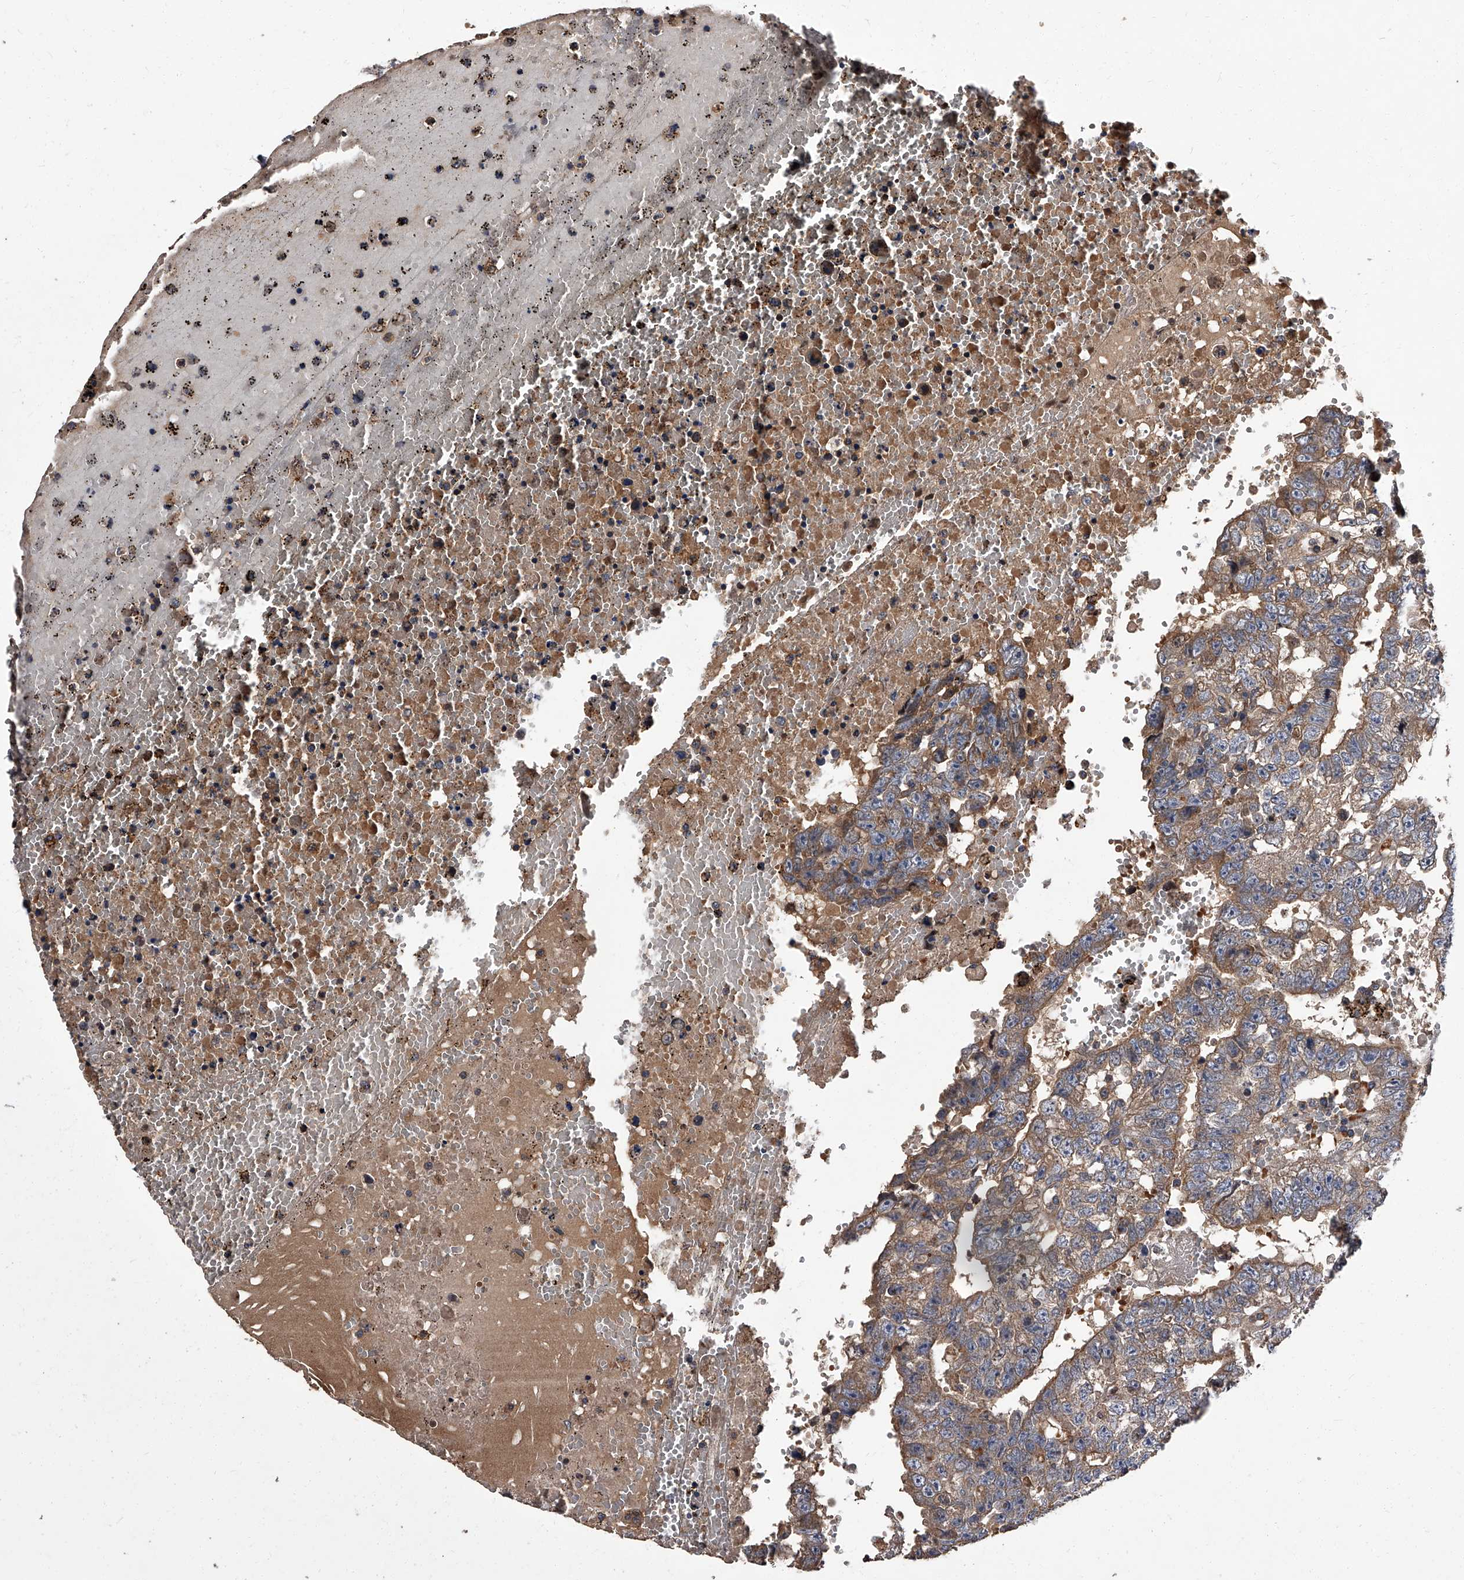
{"staining": {"intensity": "moderate", "quantity": "25%-75%", "location": "cytoplasmic/membranous"}, "tissue": "testis cancer", "cell_type": "Tumor cells", "image_type": "cancer", "snomed": [{"axis": "morphology", "description": "Carcinoma, Embryonal, NOS"}, {"axis": "topography", "description": "Testis"}], "caption": "Moderate cytoplasmic/membranous protein staining is present in about 25%-75% of tumor cells in testis embryonal carcinoma.", "gene": "STK36", "patient": {"sex": "male", "age": 25}}